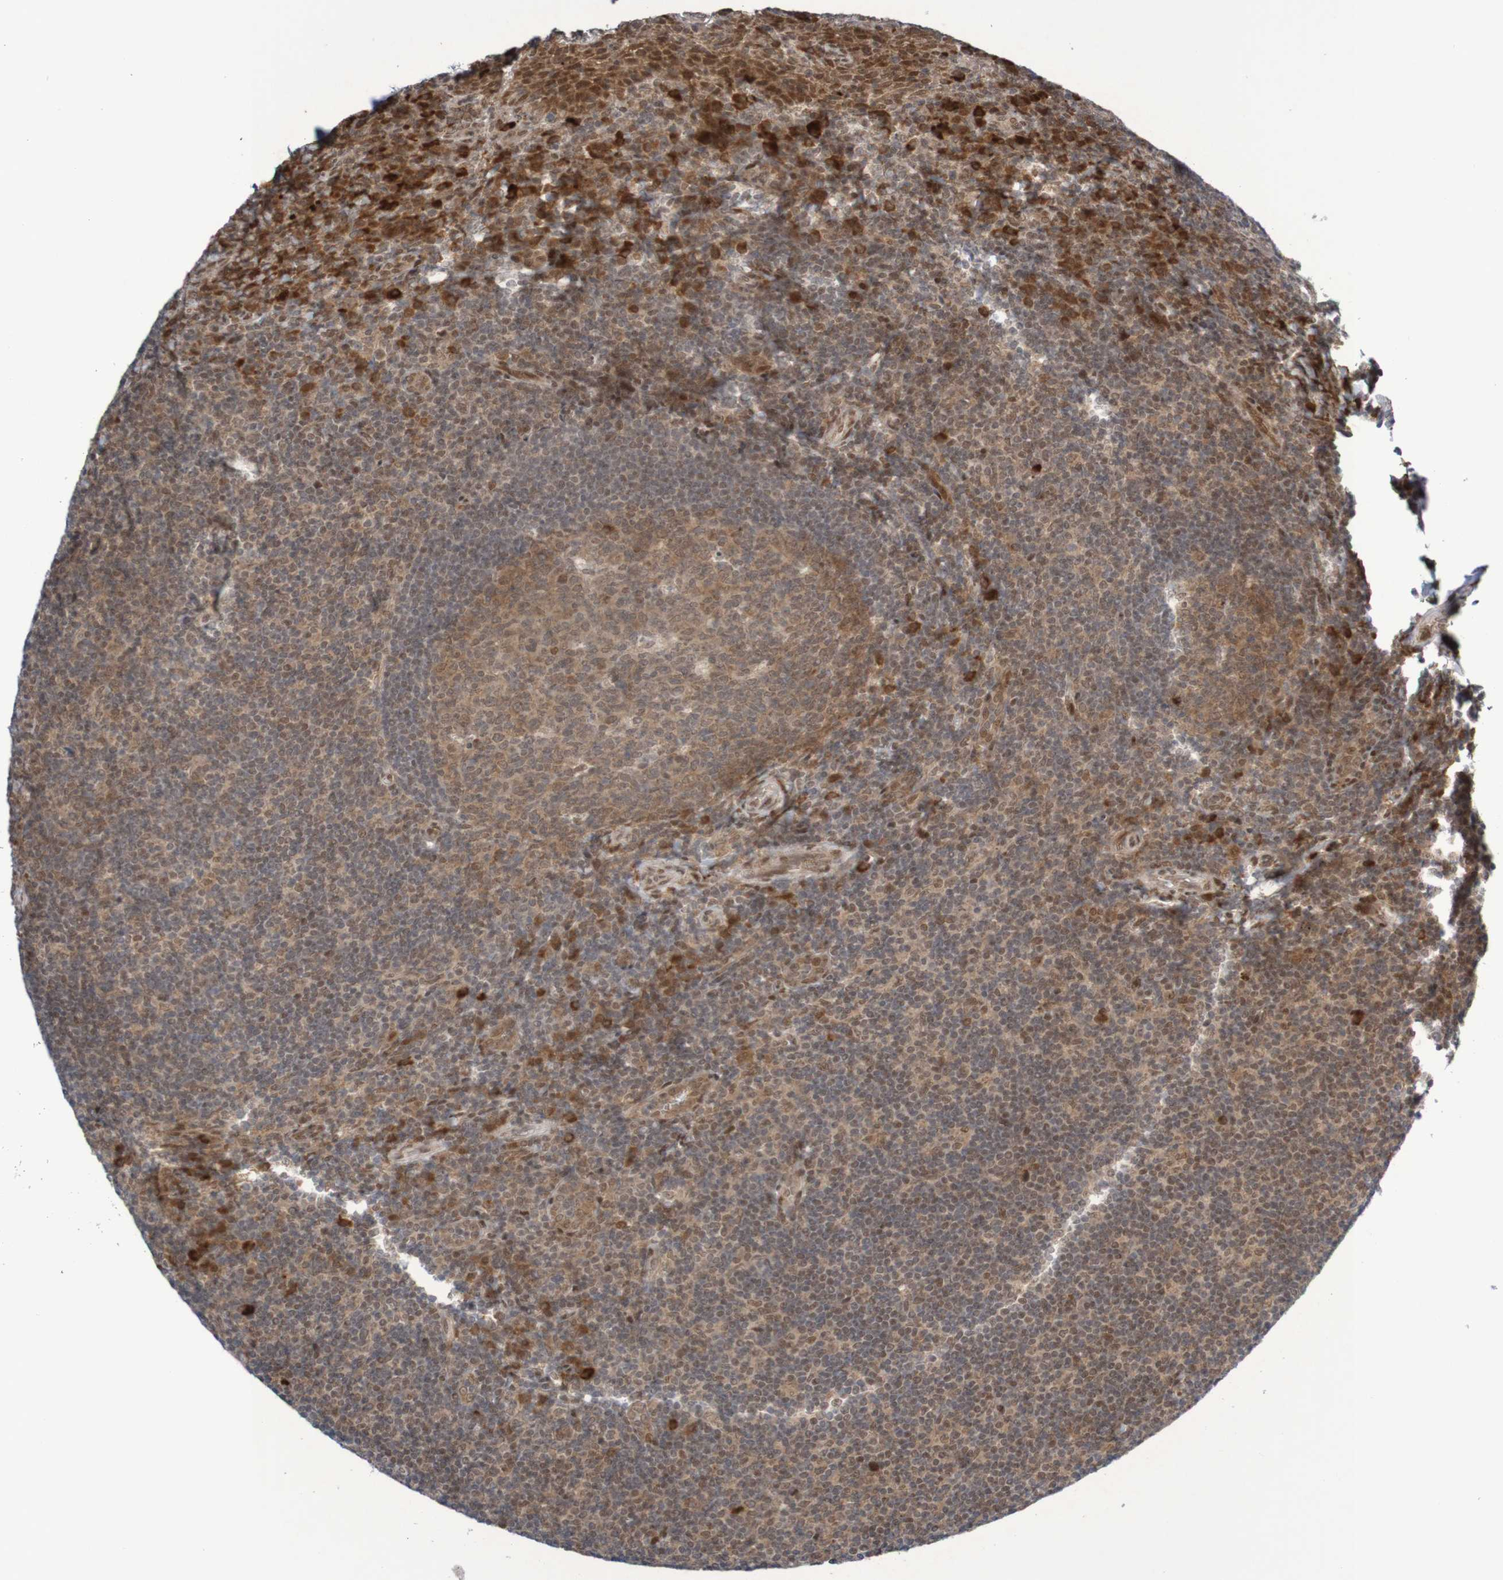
{"staining": {"intensity": "negative", "quantity": "none", "location": "none"}, "tissue": "tonsil", "cell_type": "Germinal center cells", "image_type": "normal", "snomed": [{"axis": "morphology", "description": "Normal tissue, NOS"}, {"axis": "topography", "description": "Tonsil"}], "caption": "A histopathology image of tonsil stained for a protein demonstrates no brown staining in germinal center cells.", "gene": "ITLN1", "patient": {"sex": "male", "age": 37}}